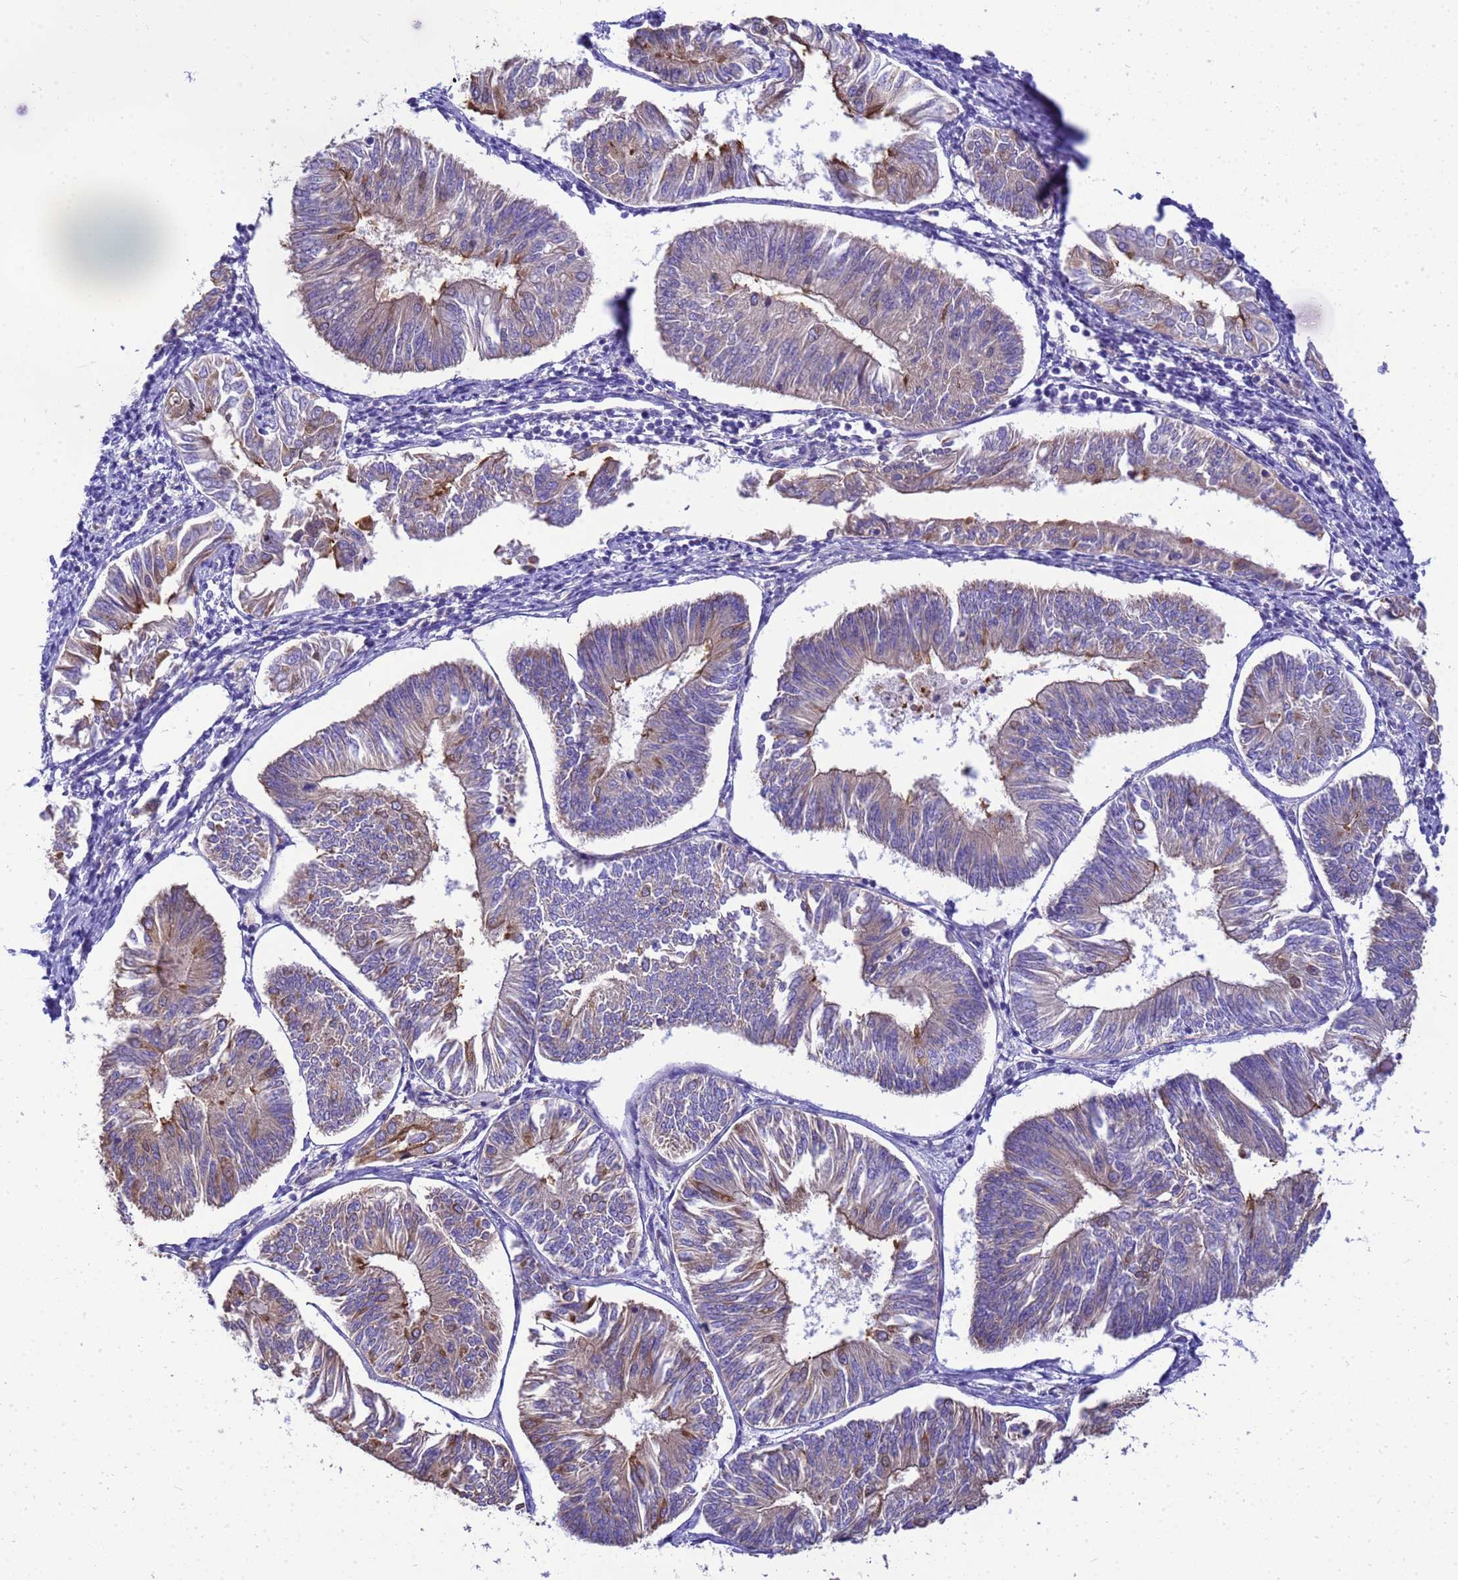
{"staining": {"intensity": "moderate", "quantity": "<25%", "location": "cytoplasmic/membranous"}, "tissue": "endometrial cancer", "cell_type": "Tumor cells", "image_type": "cancer", "snomed": [{"axis": "morphology", "description": "Adenocarcinoma, NOS"}, {"axis": "topography", "description": "Endometrium"}], "caption": "IHC (DAB) staining of endometrial cancer displays moderate cytoplasmic/membranous protein staining in approximately <25% of tumor cells. IHC stains the protein of interest in brown and the nuclei are stained blue.", "gene": "TUBB1", "patient": {"sex": "female", "age": 58}}